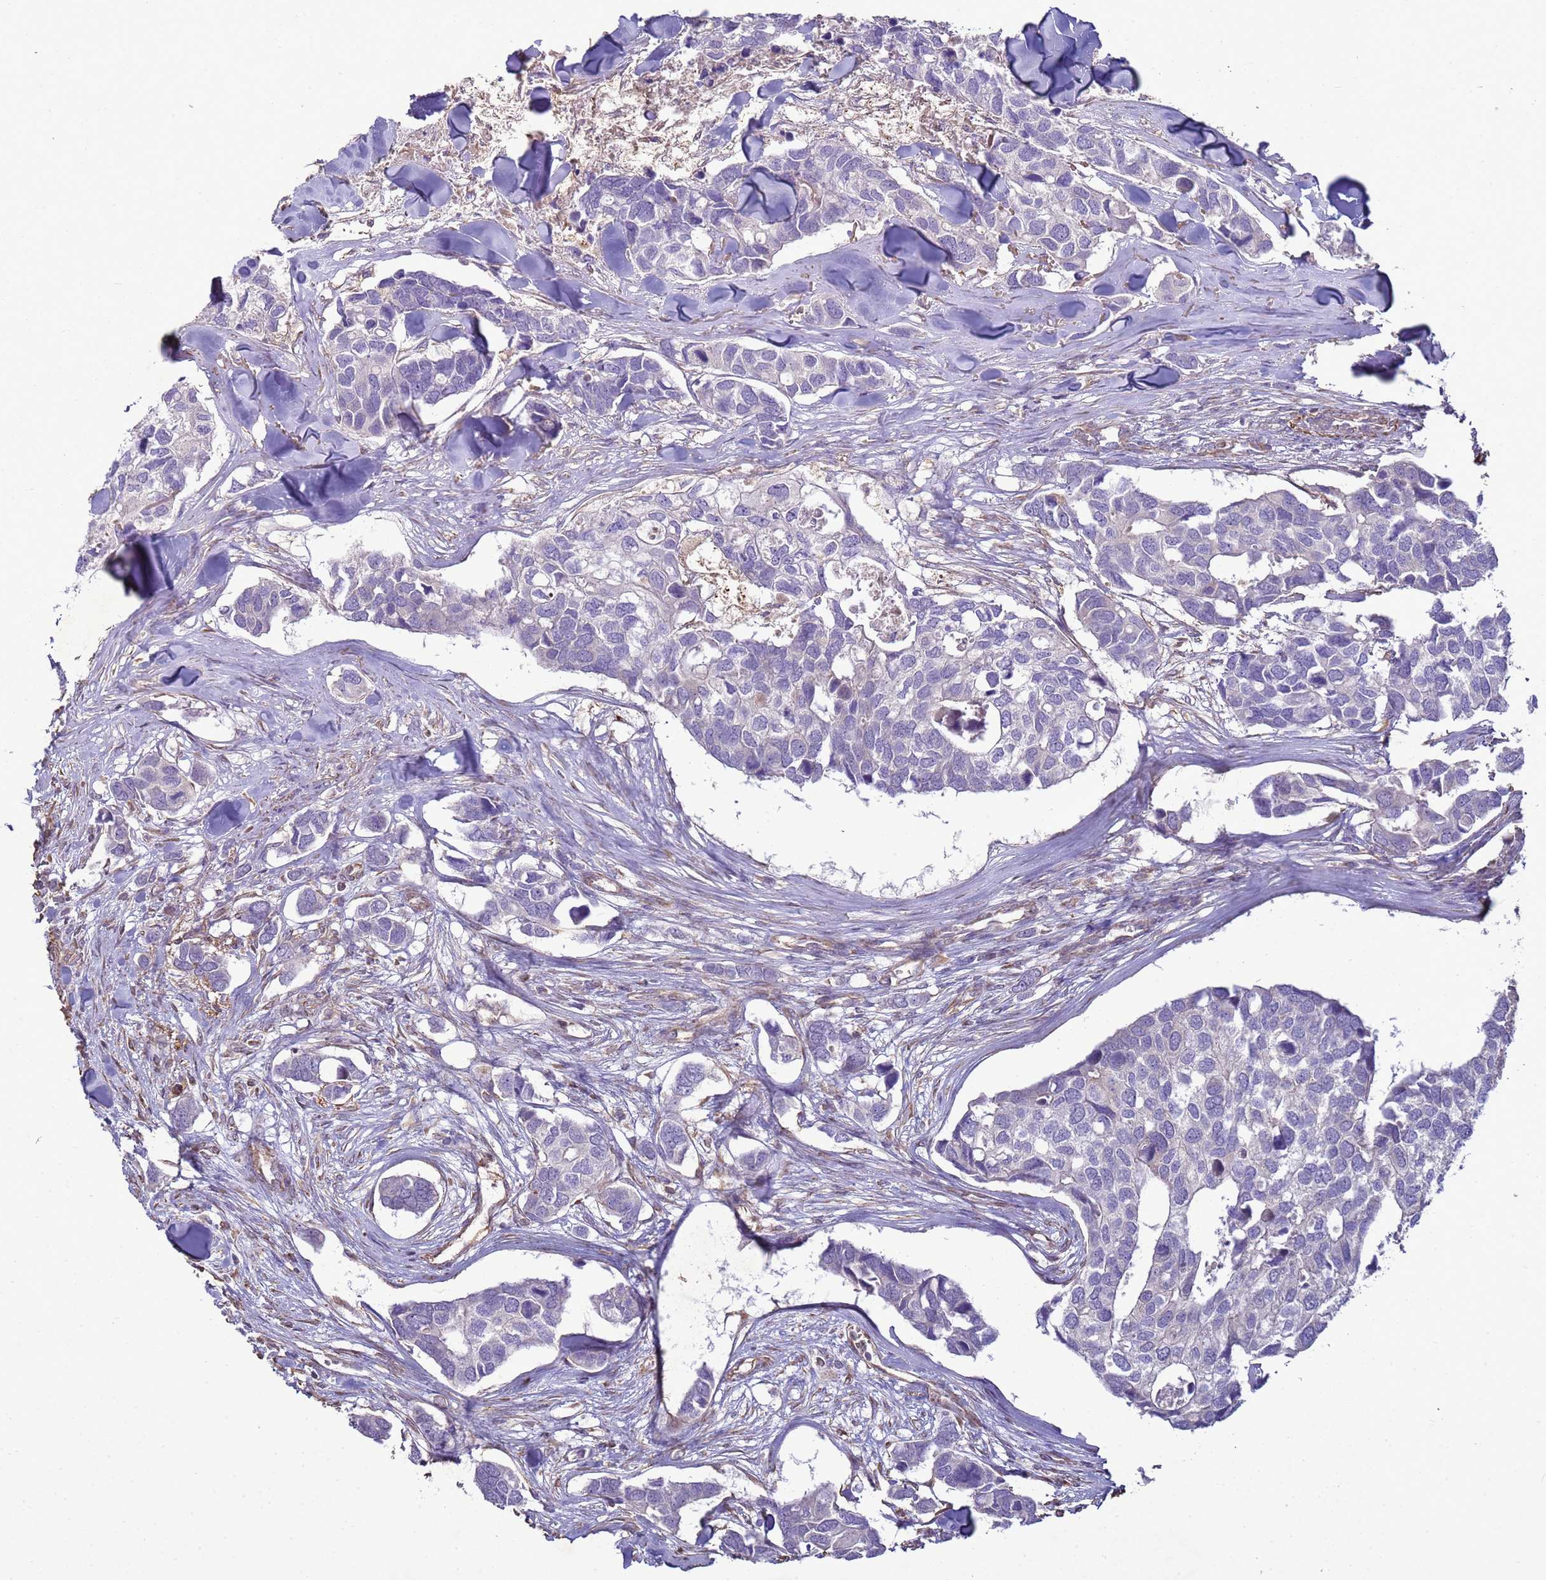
{"staining": {"intensity": "negative", "quantity": "none", "location": "none"}, "tissue": "breast cancer", "cell_type": "Tumor cells", "image_type": "cancer", "snomed": [{"axis": "morphology", "description": "Duct carcinoma"}, {"axis": "topography", "description": "Breast"}], "caption": "Immunohistochemical staining of human infiltrating ductal carcinoma (breast) demonstrates no significant positivity in tumor cells.", "gene": "SGIP1", "patient": {"sex": "female", "age": 83}}